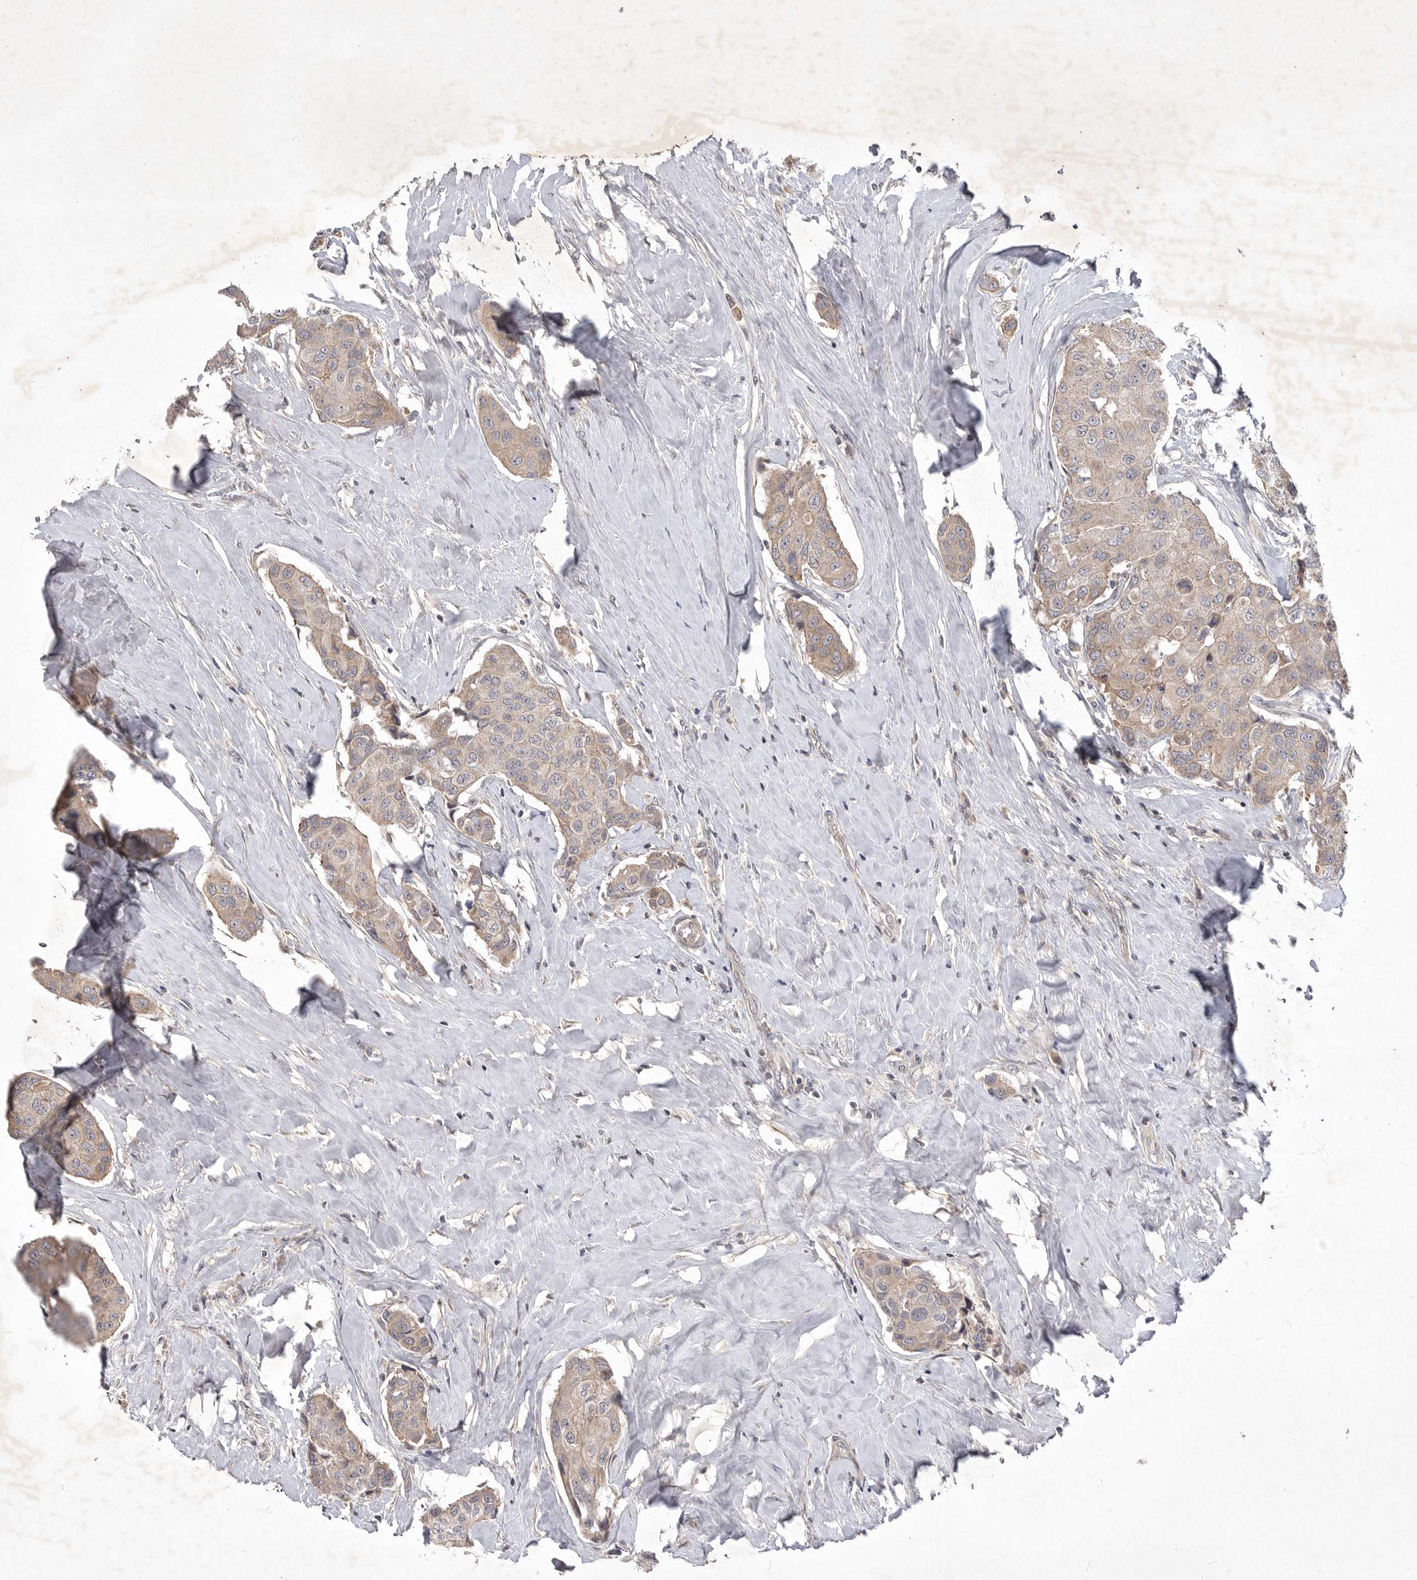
{"staining": {"intensity": "weak", "quantity": ">75%", "location": "cytoplasmic/membranous"}, "tissue": "breast cancer", "cell_type": "Tumor cells", "image_type": "cancer", "snomed": [{"axis": "morphology", "description": "Duct carcinoma"}, {"axis": "topography", "description": "Breast"}], "caption": "Immunohistochemical staining of human intraductal carcinoma (breast) shows weak cytoplasmic/membranous protein expression in about >75% of tumor cells. (DAB IHC, brown staining for protein, blue staining for nuclei).", "gene": "UBE3D", "patient": {"sex": "female", "age": 80}}